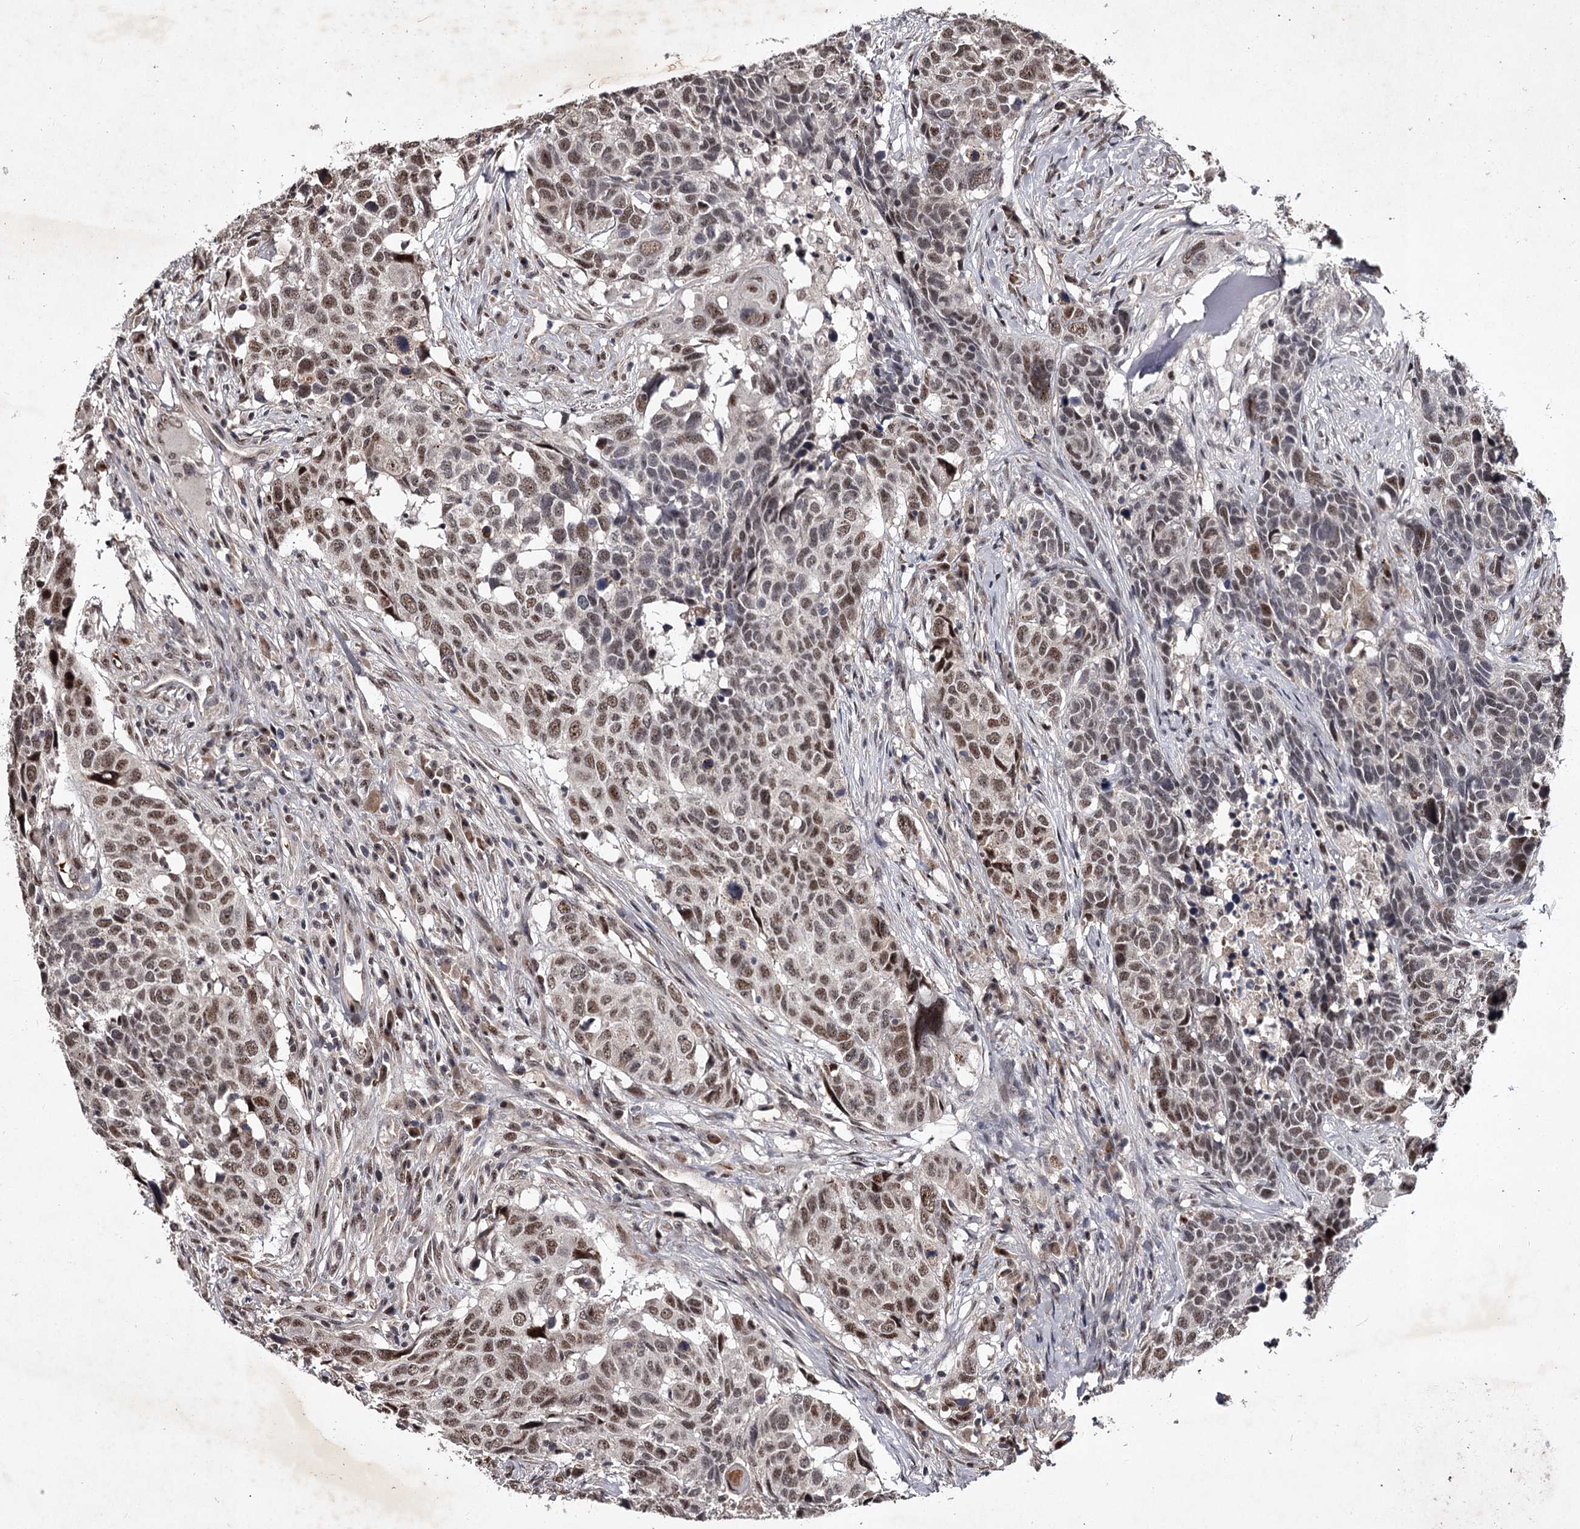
{"staining": {"intensity": "moderate", "quantity": ">75%", "location": "nuclear"}, "tissue": "head and neck cancer", "cell_type": "Tumor cells", "image_type": "cancer", "snomed": [{"axis": "morphology", "description": "Squamous cell carcinoma, NOS"}, {"axis": "topography", "description": "Head-Neck"}], "caption": "Protein staining of head and neck cancer (squamous cell carcinoma) tissue exhibits moderate nuclear expression in about >75% of tumor cells.", "gene": "RNF44", "patient": {"sex": "male", "age": 66}}